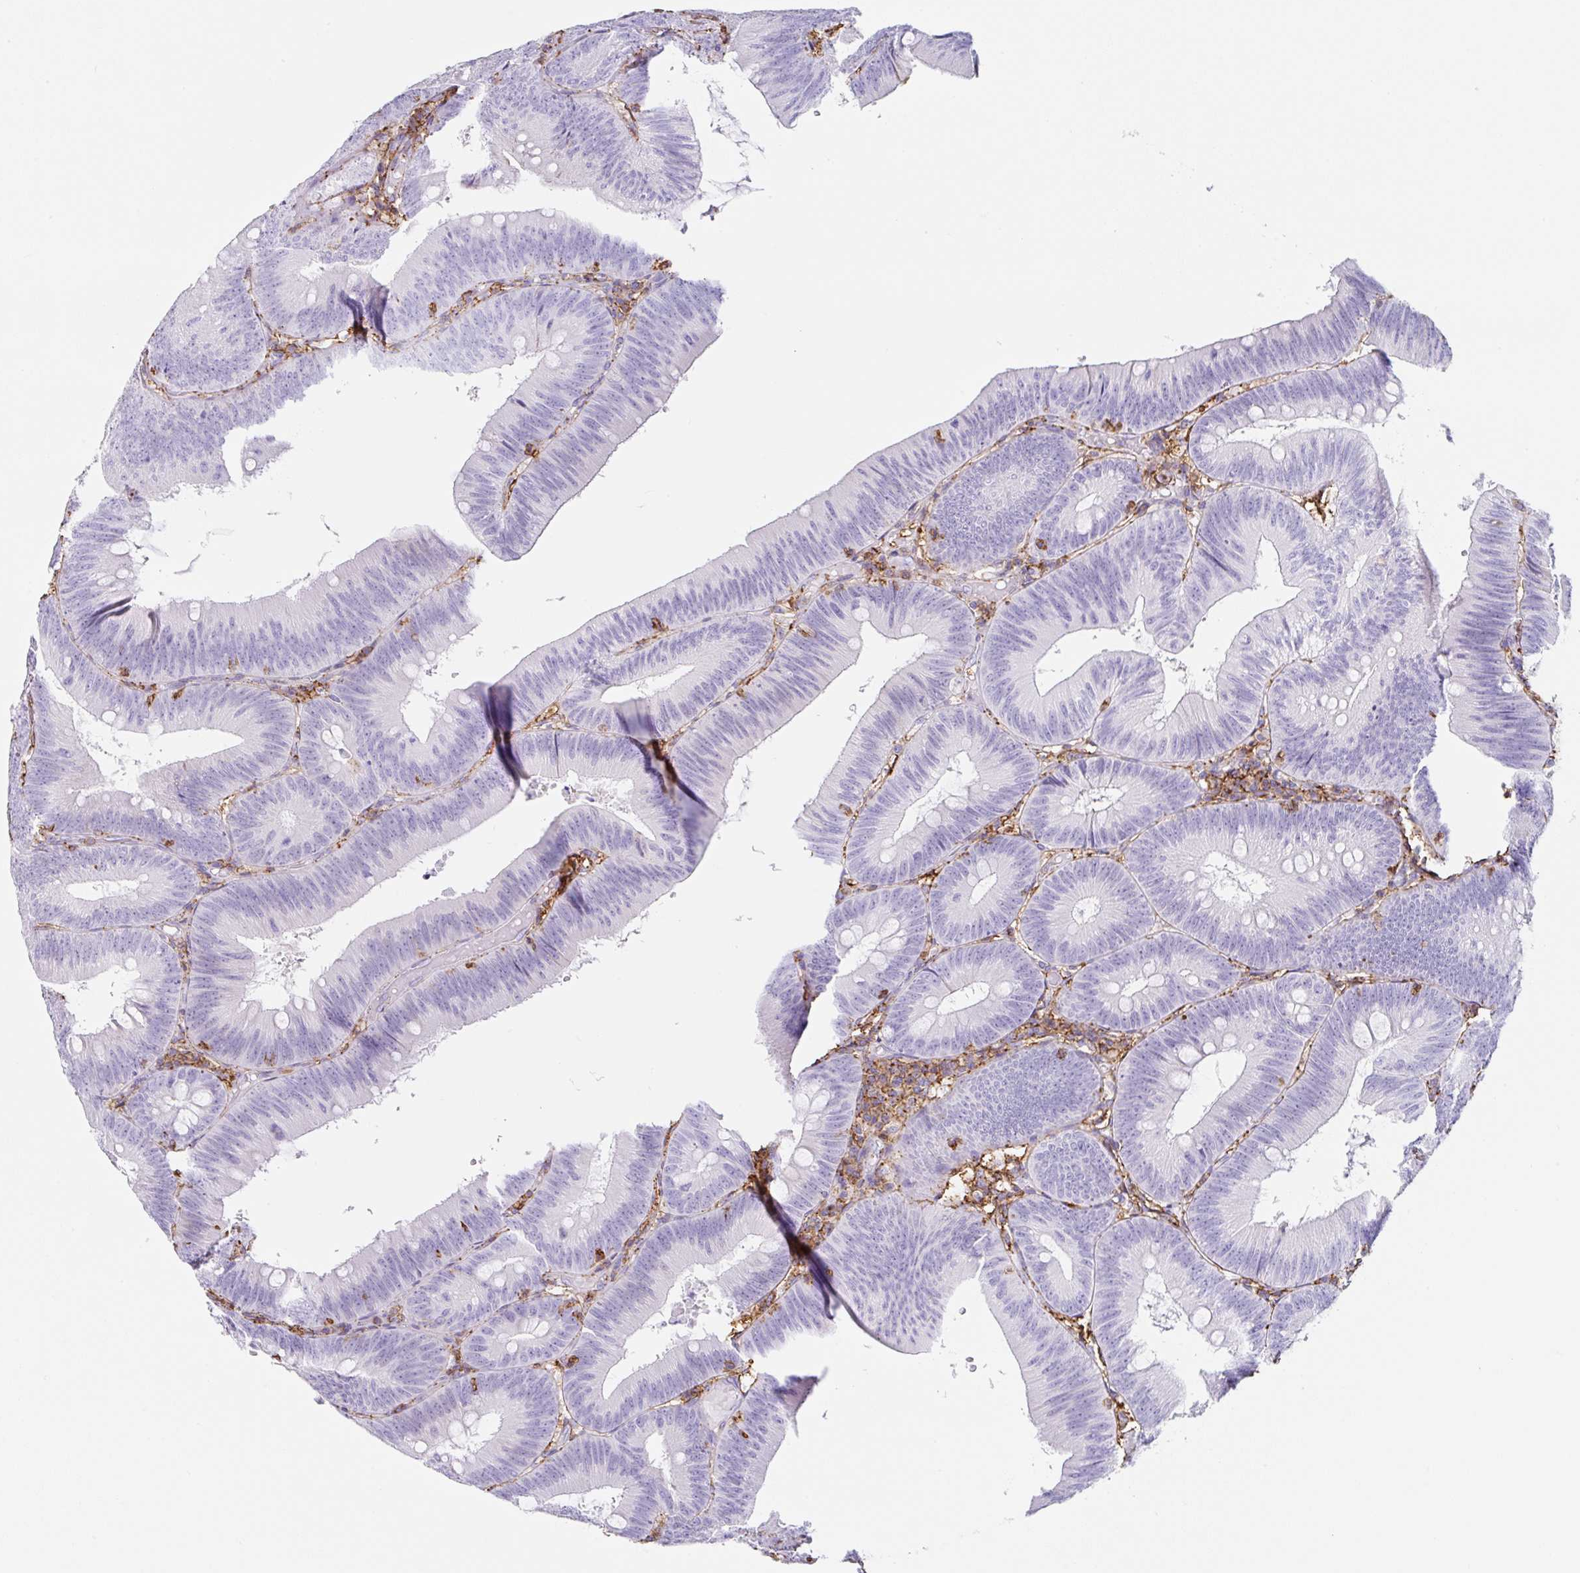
{"staining": {"intensity": "negative", "quantity": "none", "location": "none"}, "tissue": "colorectal cancer", "cell_type": "Tumor cells", "image_type": "cancer", "snomed": [{"axis": "morphology", "description": "Adenocarcinoma, NOS"}, {"axis": "topography", "description": "Colon"}], "caption": "DAB (3,3'-diaminobenzidine) immunohistochemical staining of colorectal cancer reveals no significant staining in tumor cells. (DAB IHC with hematoxylin counter stain).", "gene": "MTTP", "patient": {"sex": "male", "age": 84}}